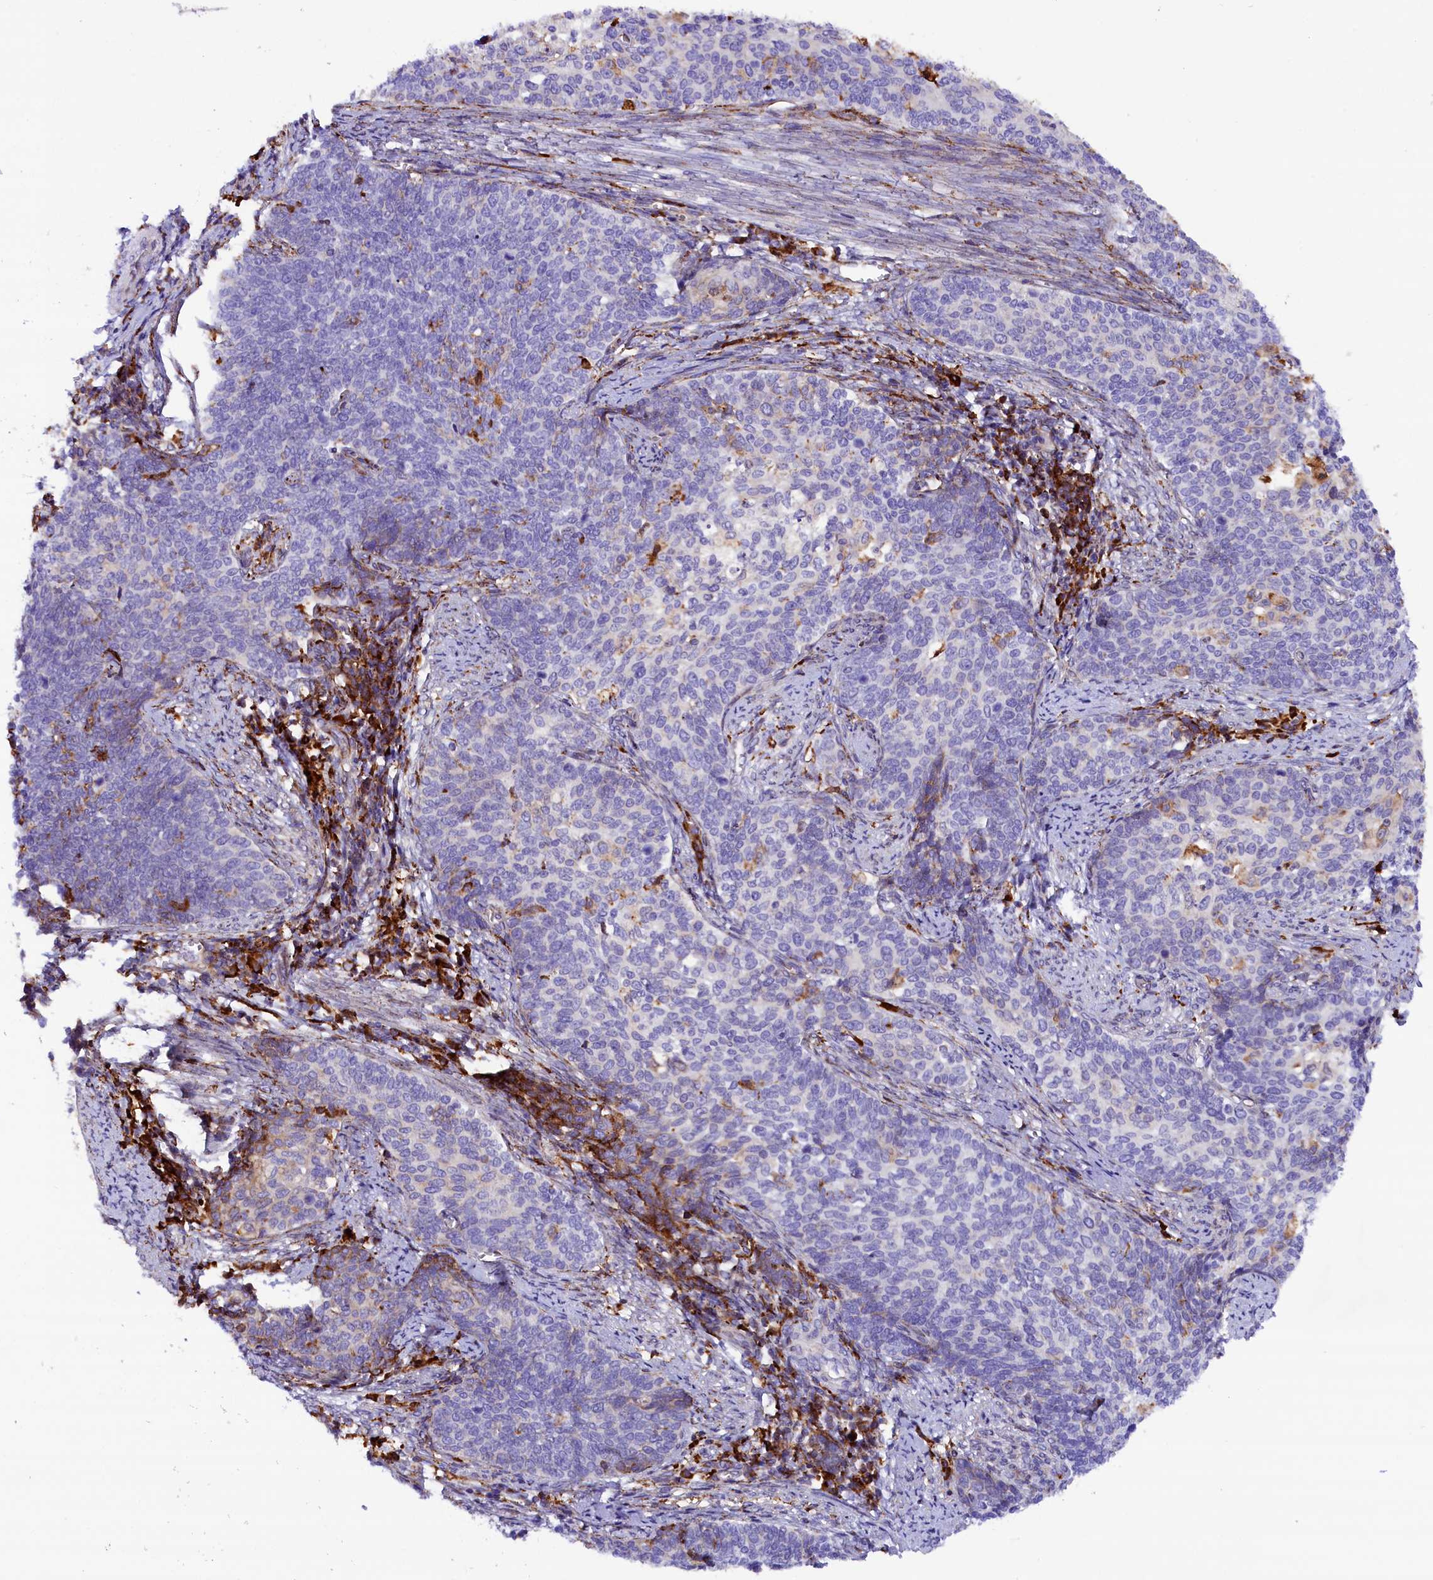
{"staining": {"intensity": "negative", "quantity": "none", "location": "none"}, "tissue": "cervical cancer", "cell_type": "Tumor cells", "image_type": "cancer", "snomed": [{"axis": "morphology", "description": "Squamous cell carcinoma, NOS"}, {"axis": "topography", "description": "Cervix"}], "caption": "Micrograph shows no significant protein expression in tumor cells of squamous cell carcinoma (cervical). (Stains: DAB IHC with hematoxylin counter stain, Microscopy: brightfield microscopy at high magnification).", "gene": "CMTR2", "patient": {"sex": "female", "age": 39}}